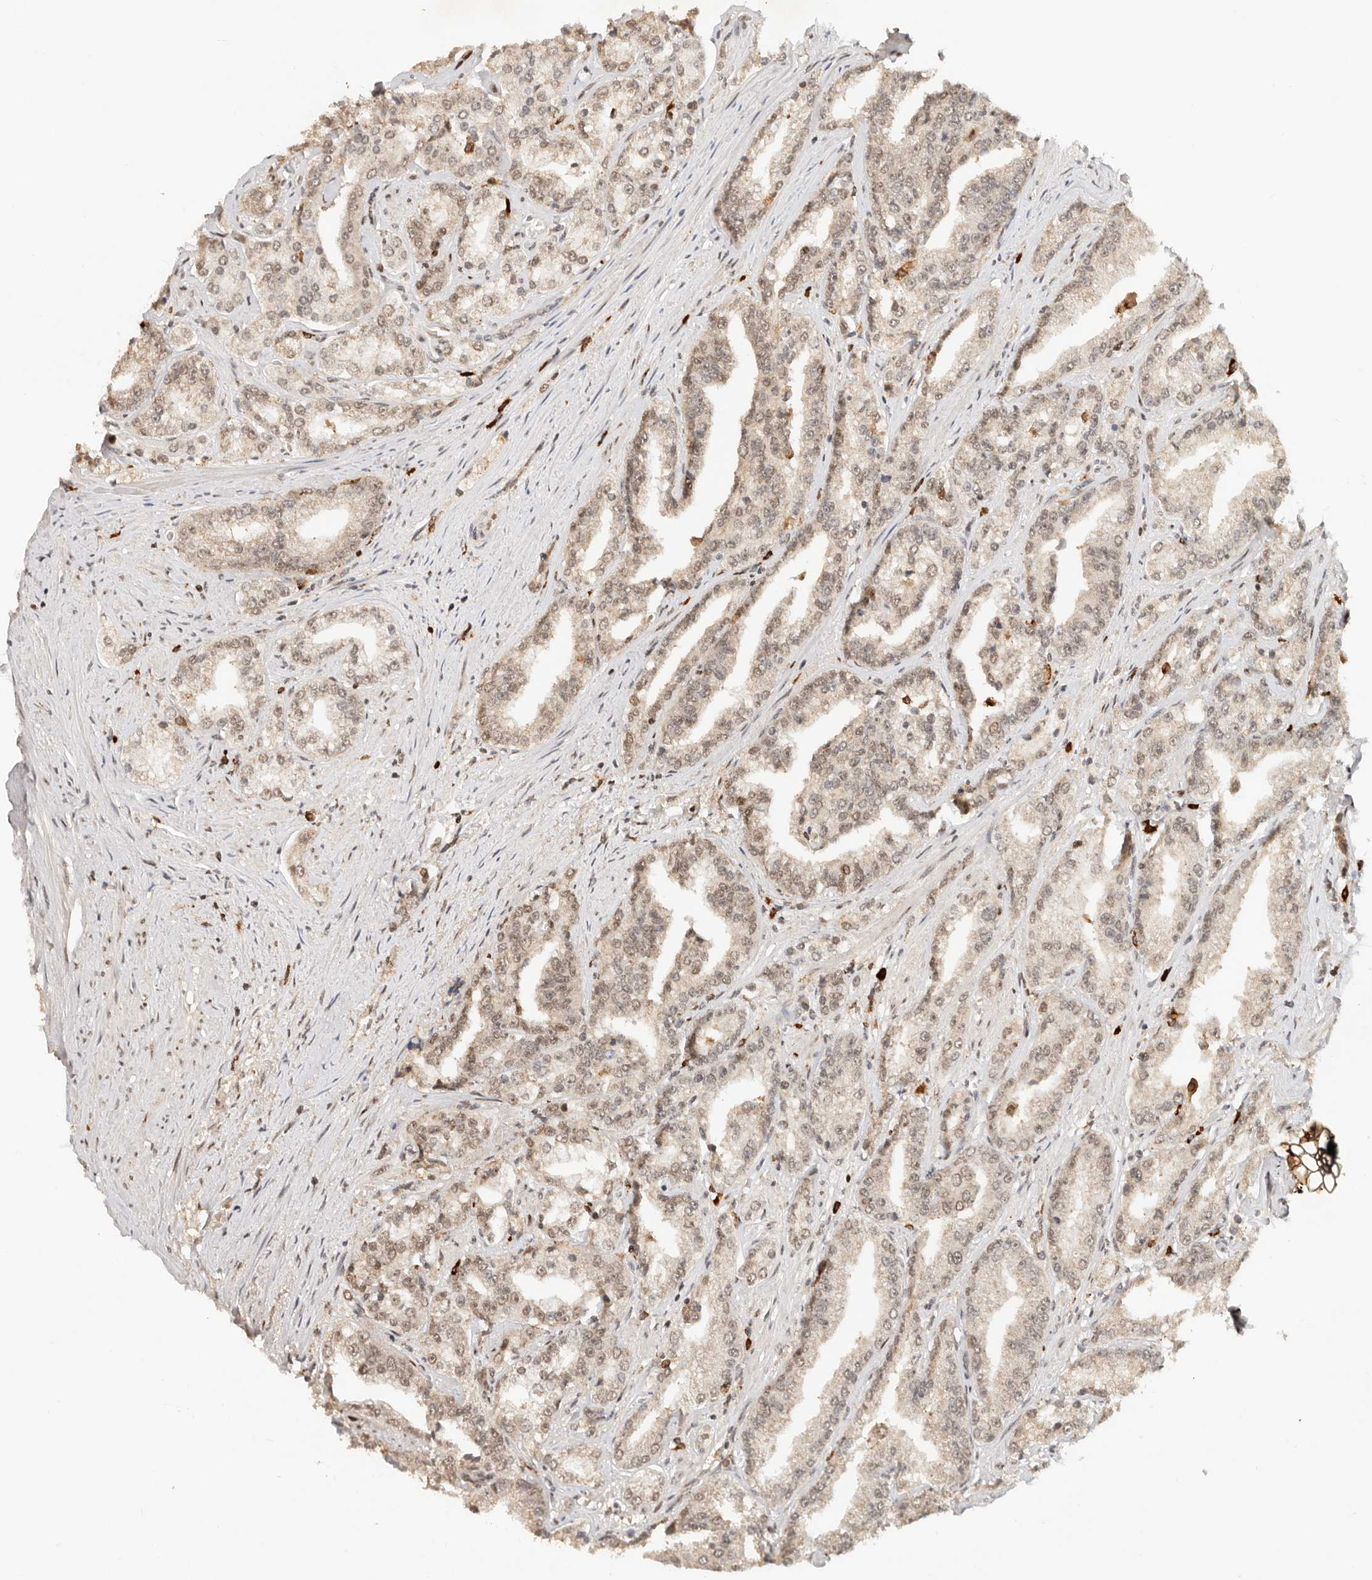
{"staining": {"intensity": "weak", "quantity": ">75%", "location": "nuclear"}, "tissue": "prostate cancer", "cell_type": "Tumor cells", "image_type": "cancer", "snomed": [{"axis": "morphology", "description": "Adenocarcinoma, High grade"}, {"axis": "topography", "description": "Prostate"}], "caption": "An image showing weak nuclear staining in about >75% of tumor cells in prostate cancer, as visualized by brown immunohistochemical staining.", "gene": "NPAS2", "patient": {"sex": "male", "age": 71}}